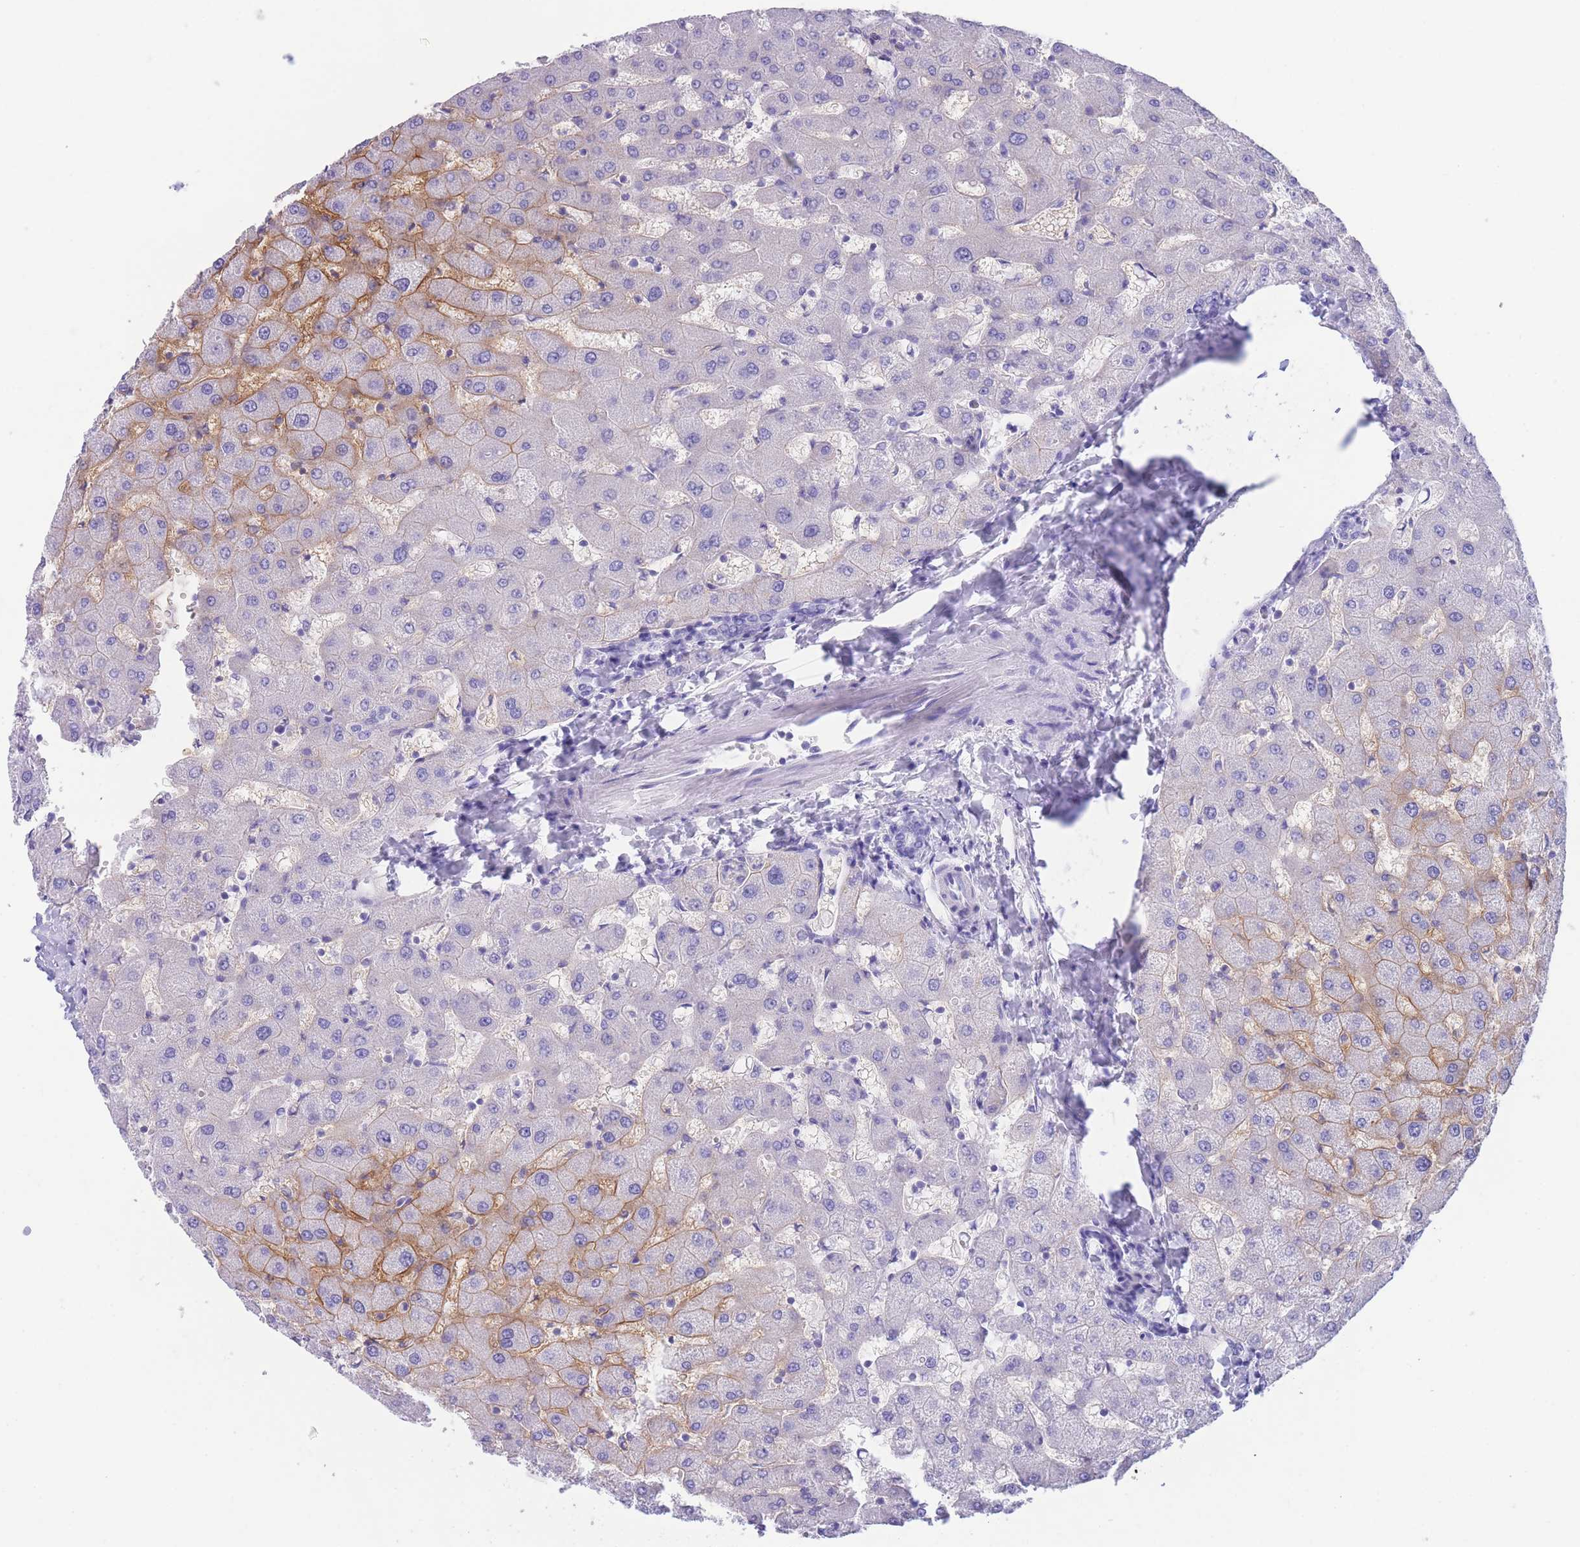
{"staining": {"intensity": "negative", "quantity": "none", "location": "none"}, "tissue": "liver", "cell_type": "Cholangiocytes", "image_type": "normal", "snomed": [{"axis": "morphology", "description": "Normal tissue, NOS"}, {"axis": "topography", "description": "Liver"}], "caption": "Immunohistochemistry (IHC) micrograph of normal liver: human liver stained with DAB demonstrates no significant protein staining in cholangiocytes. The staining is performed using DAB (3,3'-diaminobenzidine) brown chromogen with nuclei counter-stained in using hematoxylin.", "gene": "SLCO1B1", "patient": {"sex": "female", "age": 63}}